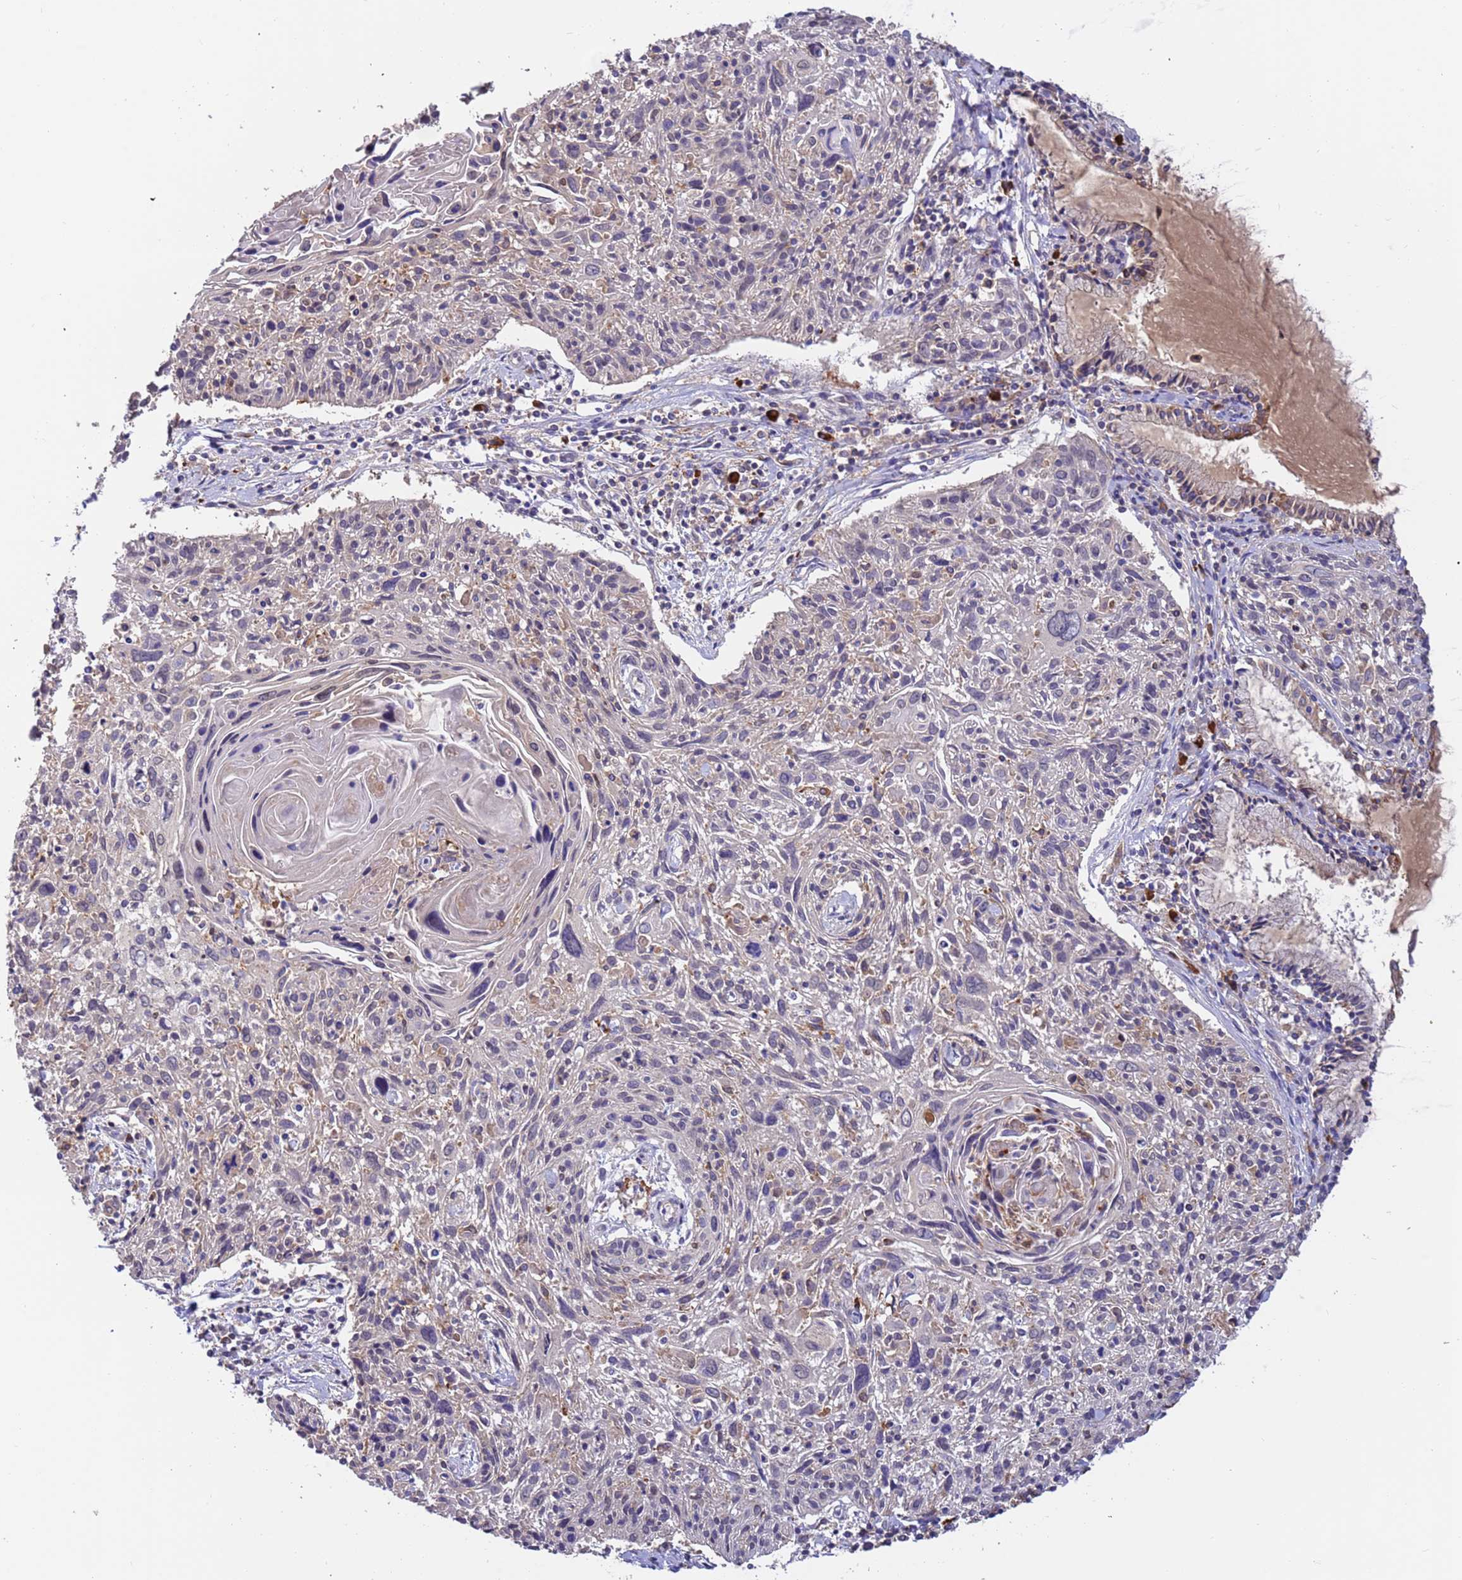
{"staining": {"intensity": "negative", "quantity": "none", "location": "none"}, "tissue": "cervical cancer", "cell_type": "Tumor cells", "image_type": "cancer", "snomed": [{"axis": "morphology", "description": "Squamous cell carcinoma, NOS"}, {"axis": "topography", "description": "Cervix"}], "caption": "This is an immunohistochemistry (IHC) photomicrograph of human cervical cancer (squamous cell carcinoma). There is no staining in tumor cells.", "gene": "AMPD3", "patient": {"sex": "female", "age": 51}}